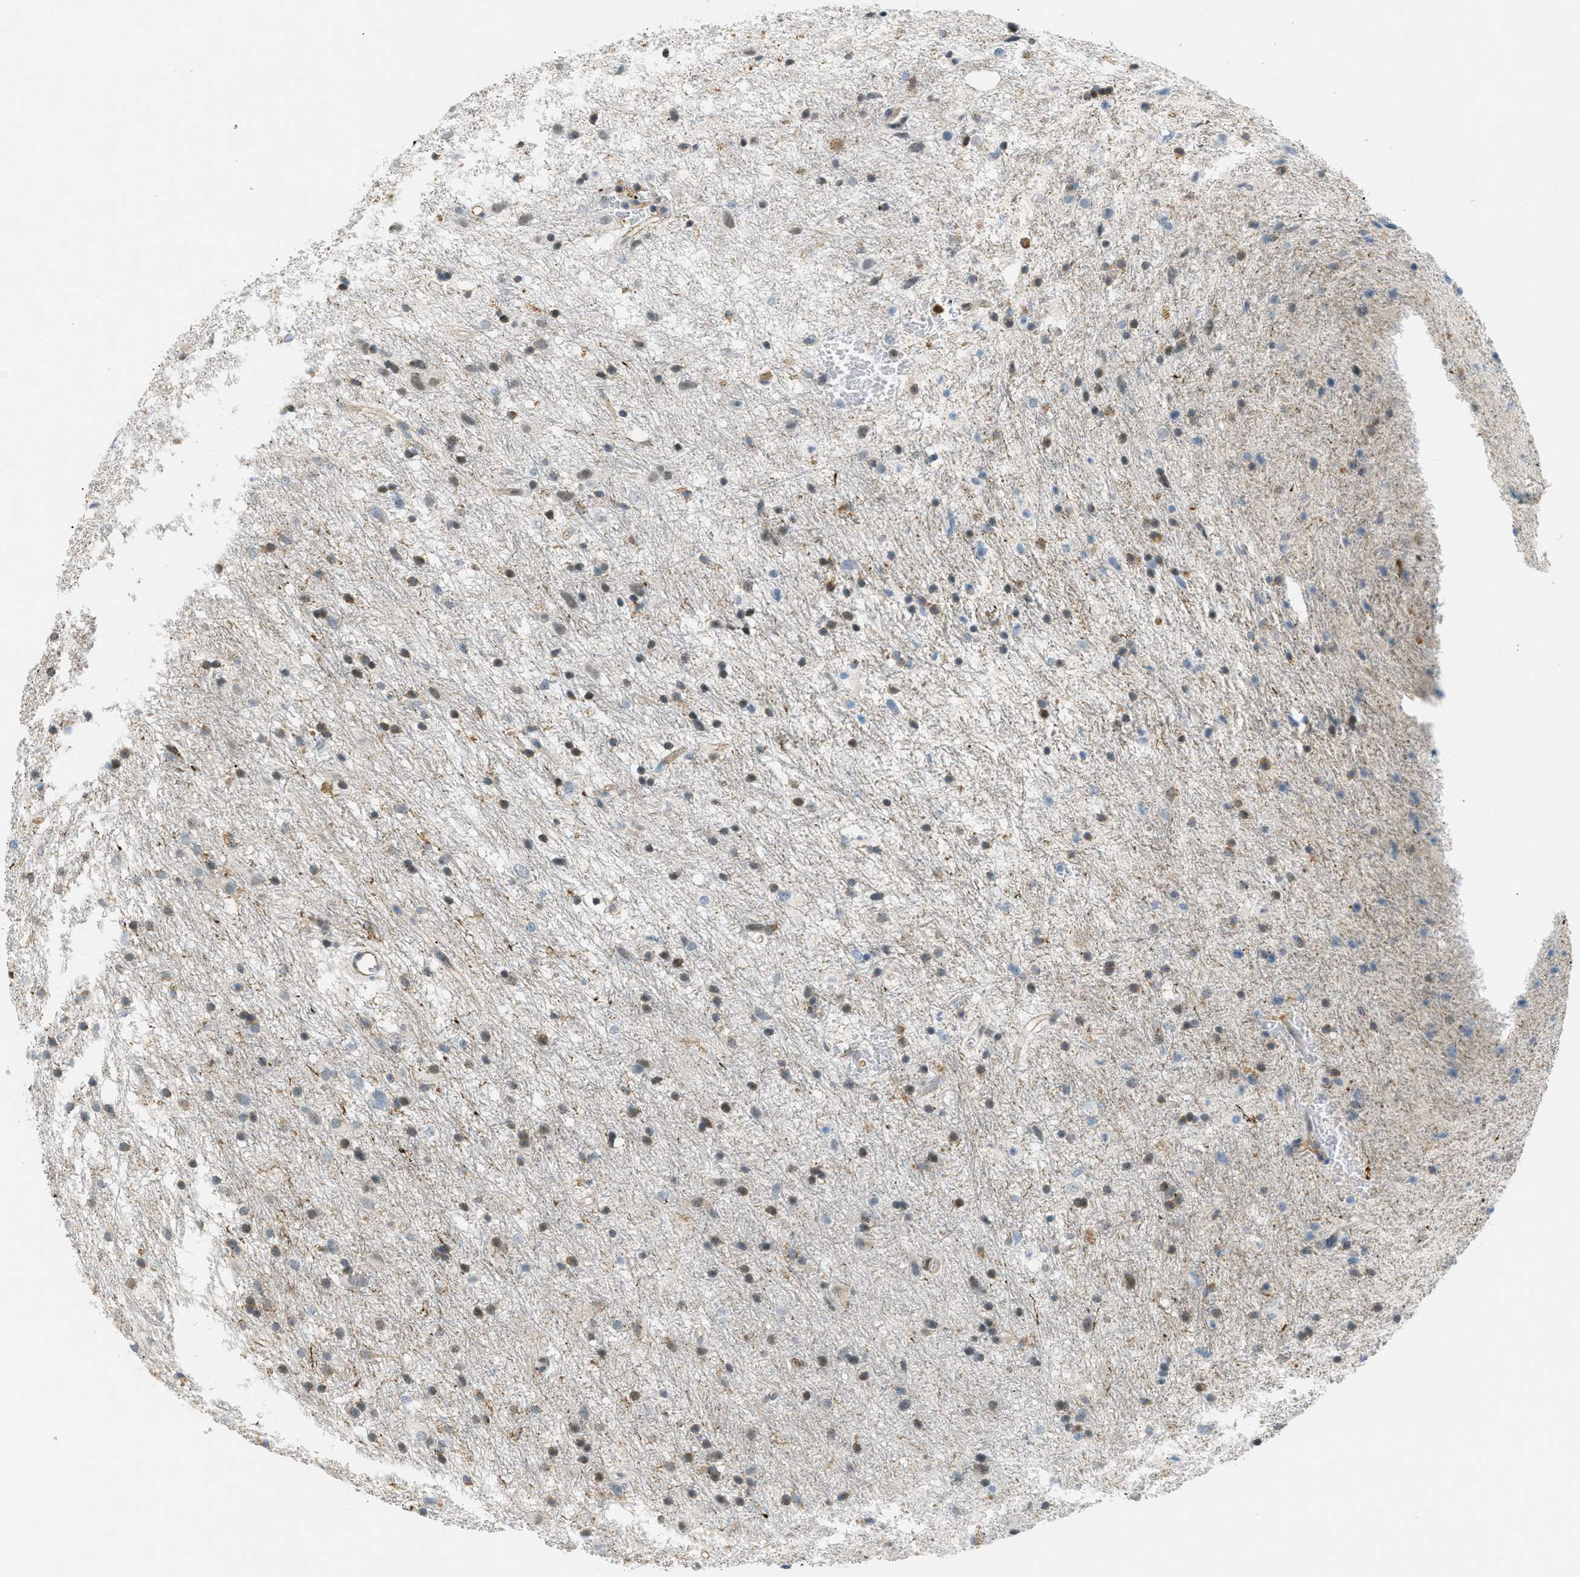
{"staining": {"intensity": "moderate", "quantity": "25%-75%", "location": "cytoplasmic/membranous,nuclear"}, "tissue": "glioma", "cell_type": "Tumor cells", "image_type": "cancer", "snomed": [{"axis": "morphology", "description": "Glioma, malignant, Low grade"}, {"axis": "topography", "description": "Brain"}], "caption": "Protein analysis of malignant glioma (low-grade) tissue displays moderate cytoplasmic/membranous and nuclear positivity in about 25%-75% of tumor cells.", "gene": "FYN", "patient": {"sex": "male", "age": 77}}